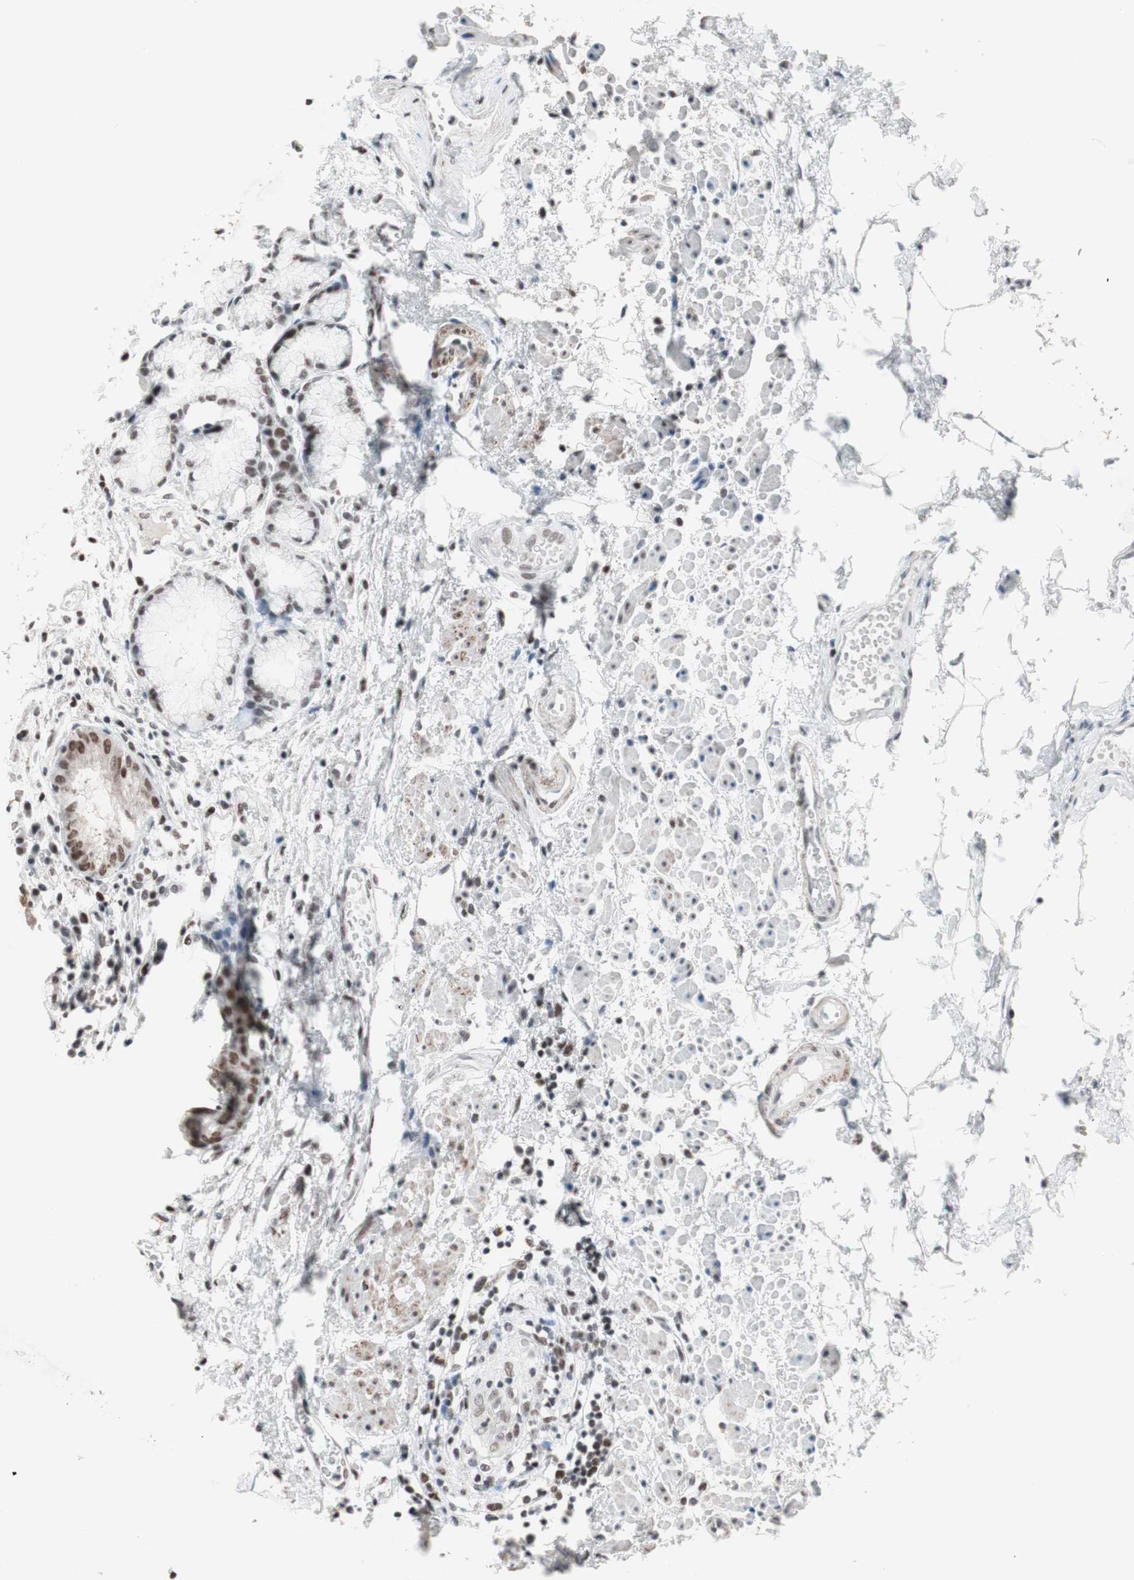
{"staining": {"intensity": "moderate", "quantity": ">75%", "location": "nuclear"}, "tissue": "stomach", "cell_type": "Glandular cells", "image_type": "normal", "snomed": [{"axis": "morphology", "description": "Normal tissue, NOS"}, {"axis": "topography", "description": "Stomach, upper"}], "caption": "A micrograph showing moderate nuclear staining in about >75% of glandular cells in unremarkable stomach, as visualized by brown immunohistochemical staining.", "gene": "ARID1A", "patient": {"sex": "male", "age": 72}}